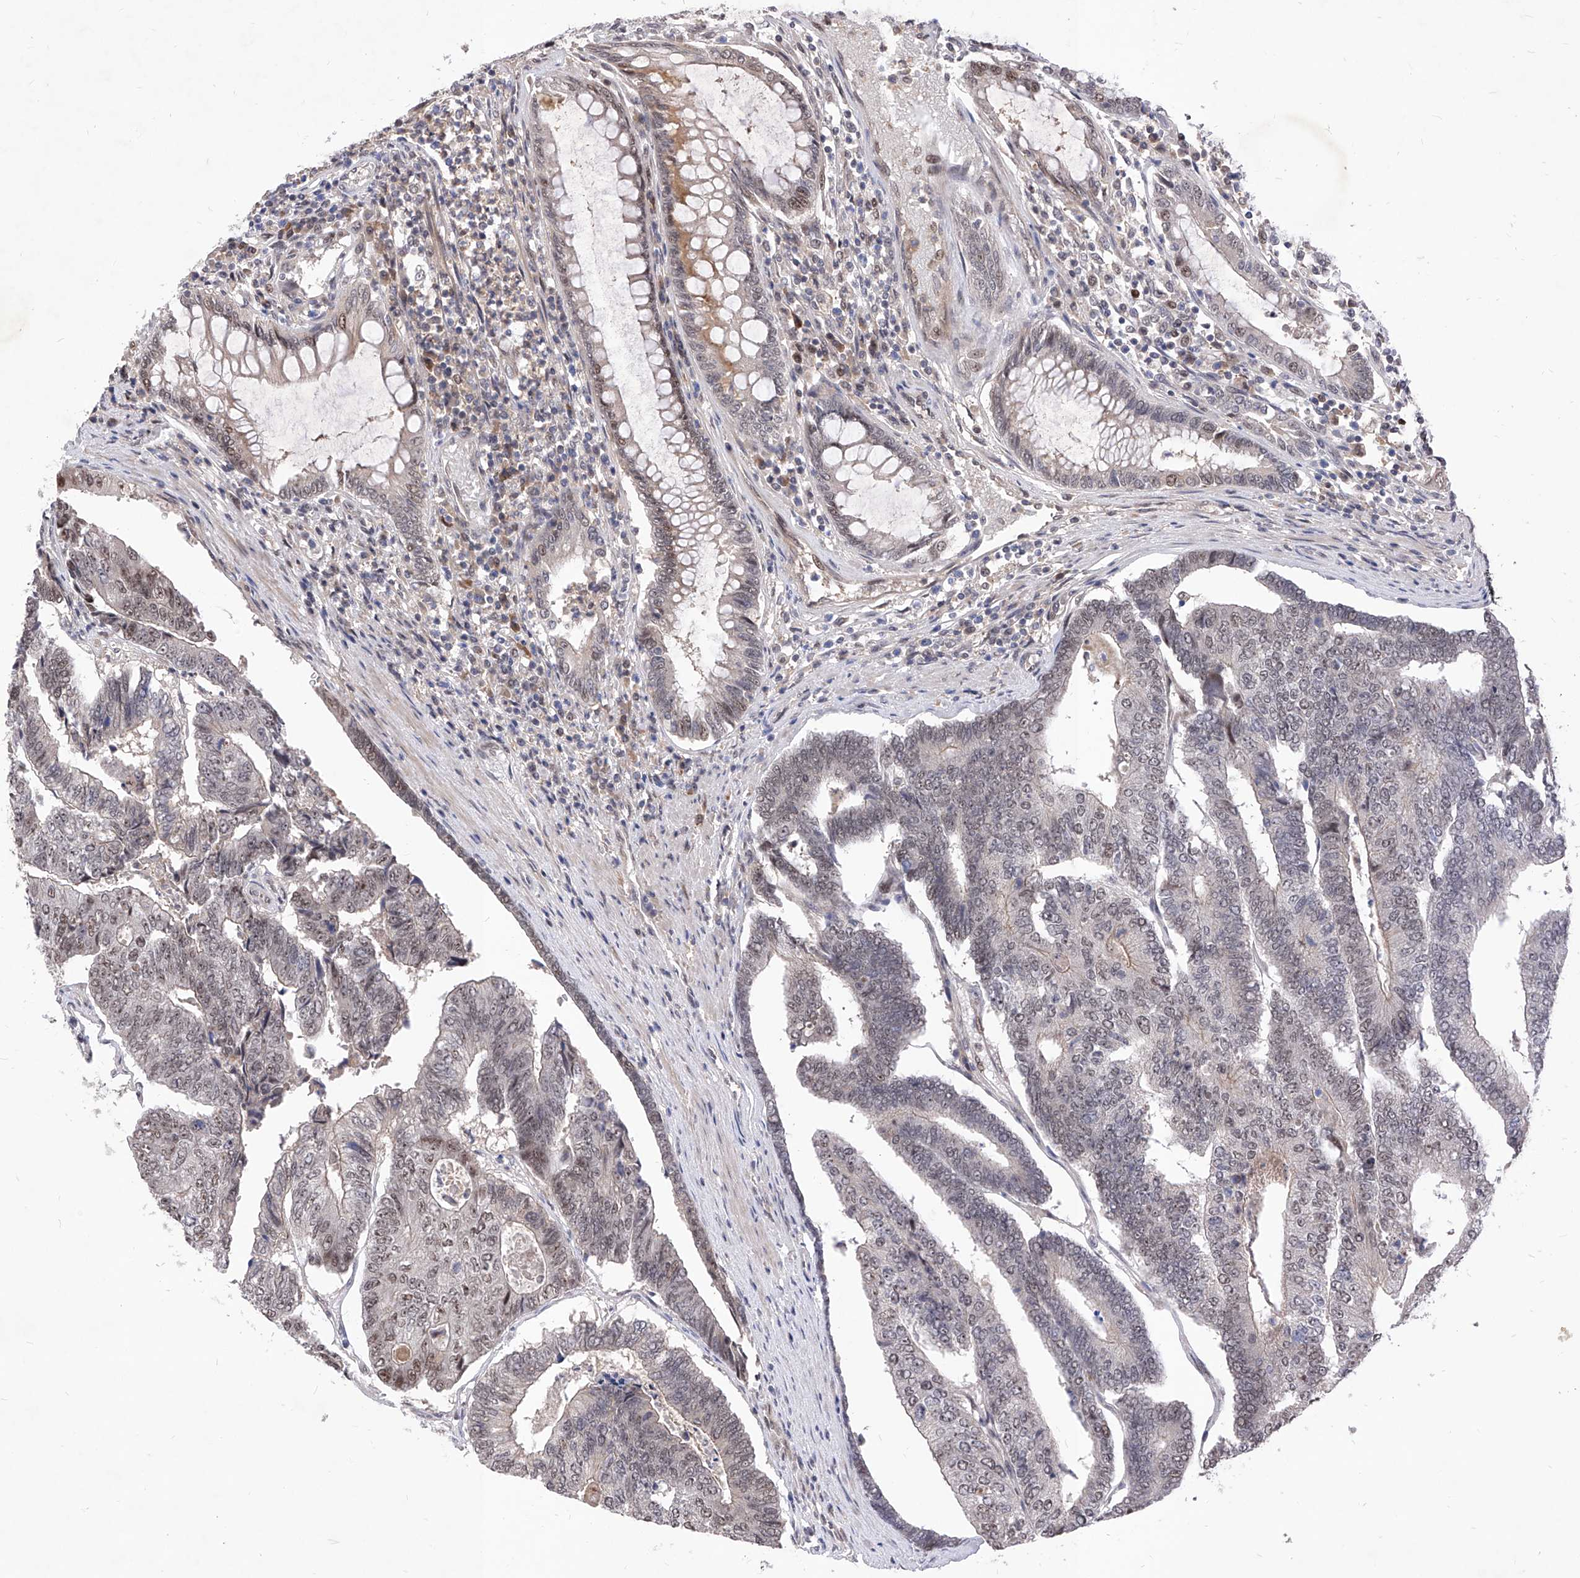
{"staining": {"intensity": "weak", "quantity": "25%-75%", "location": "nuclear"}, "tissue": "colorectal cancer", "cell_type": "Tumor cells", "image_type": "cancer", "snomed": [{"axis": "morphology", "description": "Adenocarcinoma, NOS"}, {"axis": "topography", "description": "Colon"}], "caption": "Human colorectal cancer stained for a protein (brown) shows weak nuclear positive staining in approximately 25%-75% of tumor cells.", "gene": "LGR4", "patient": {"sex": "female", "age": 67}}